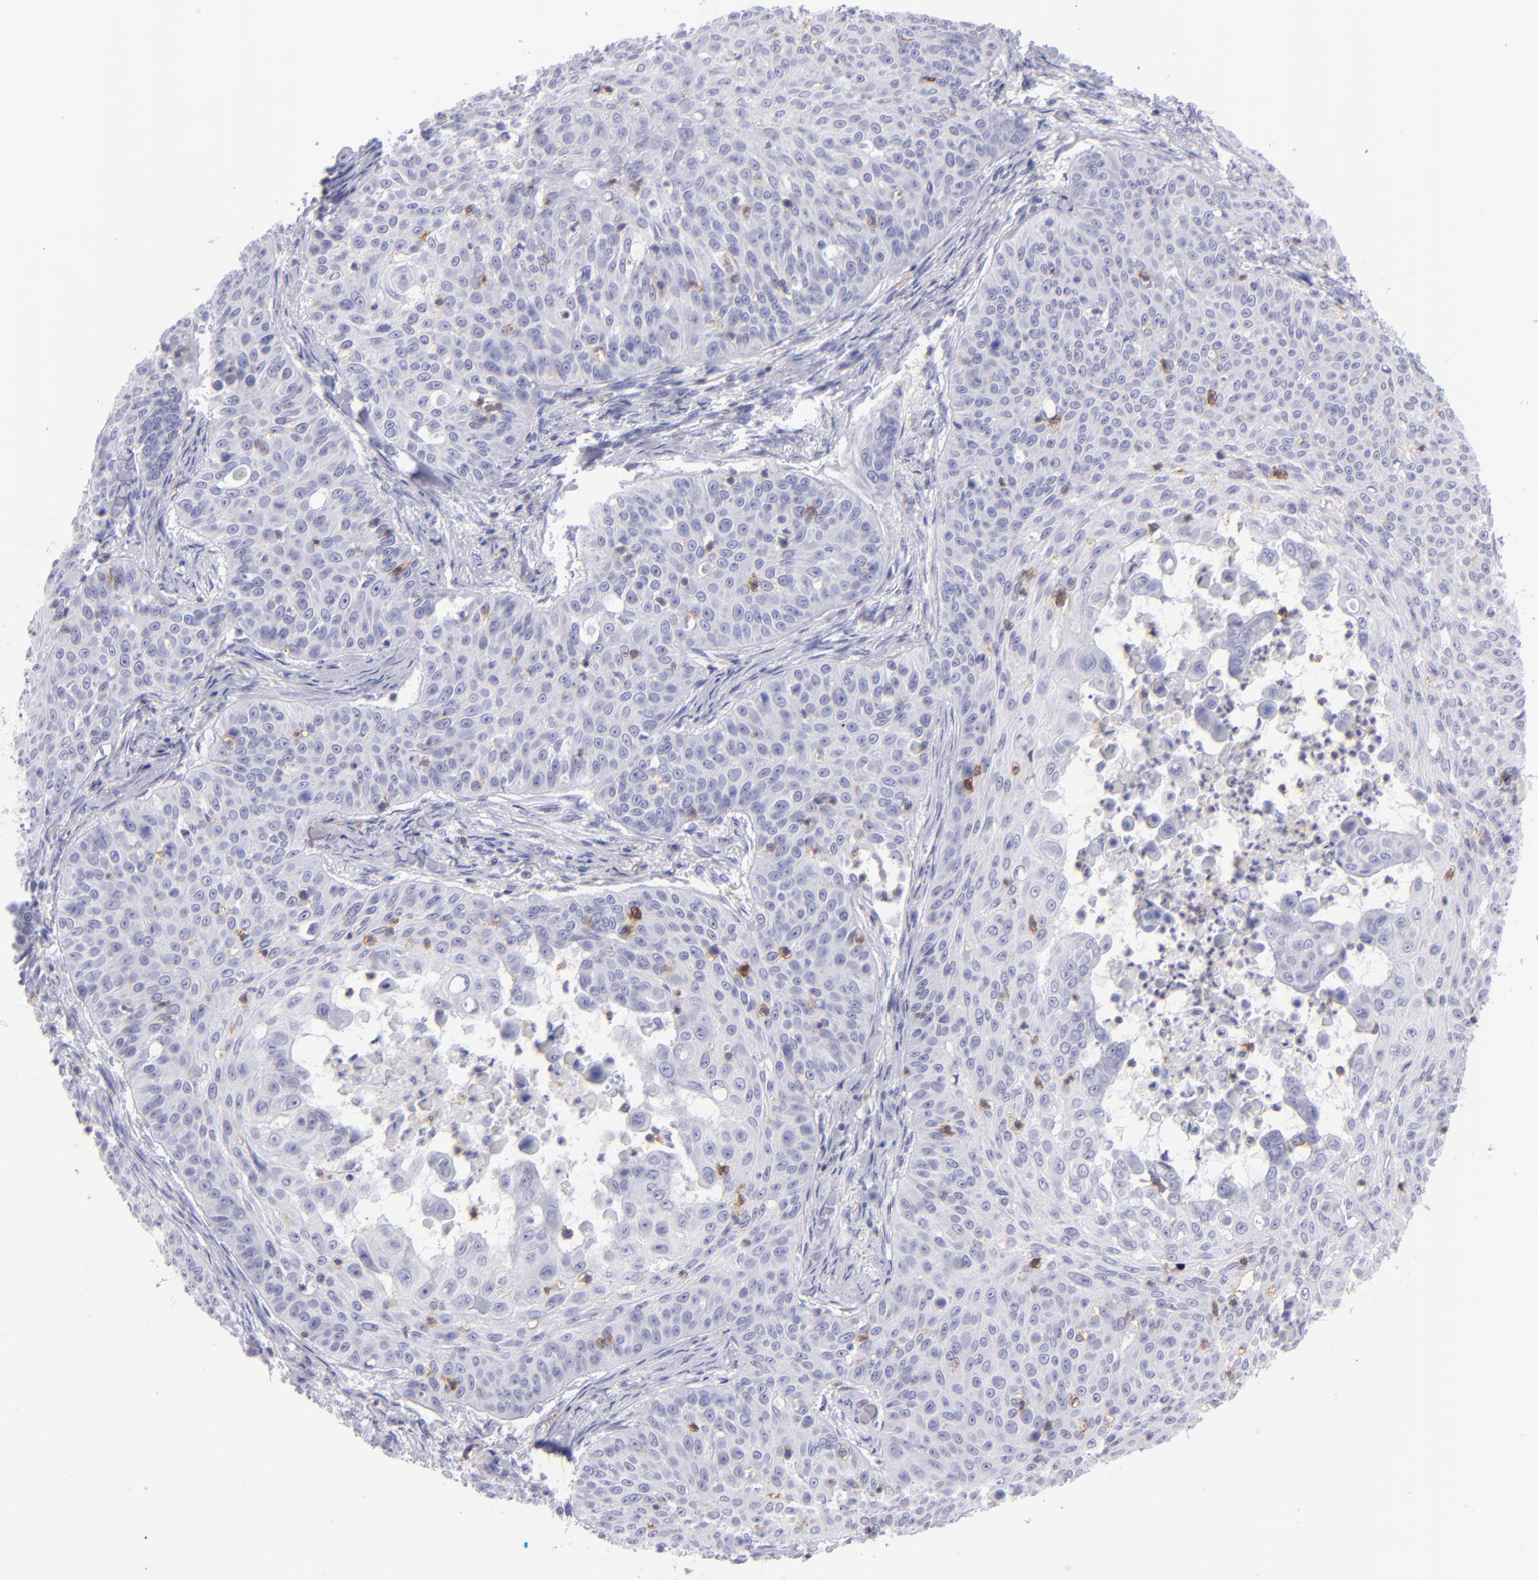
{"staining": {"intensity": "negative", "quantity": "none", "location": "none"}, "tissue": "skin cancer", "cell_type": "Tumor cells", "image_type": "cancer", "snomed": [{"axis": "morphology", "description": "Squamous cell carcinoma, NOS"}, {"axis": "topography", "description": "Skin"}], "caption": "Immunohistochemistry photomicrograph of skin cancer (squamous cell carcinoma) stained for a protein (brown), which displays no expression in tumor cells. The staining is performed using DAB (3,3'-diaminobenzidine) brown chromogen with nuclei counter-stained in using hematoxylin.", "gene": "CD69", "patient": {"sex": "male", "age": 82}}